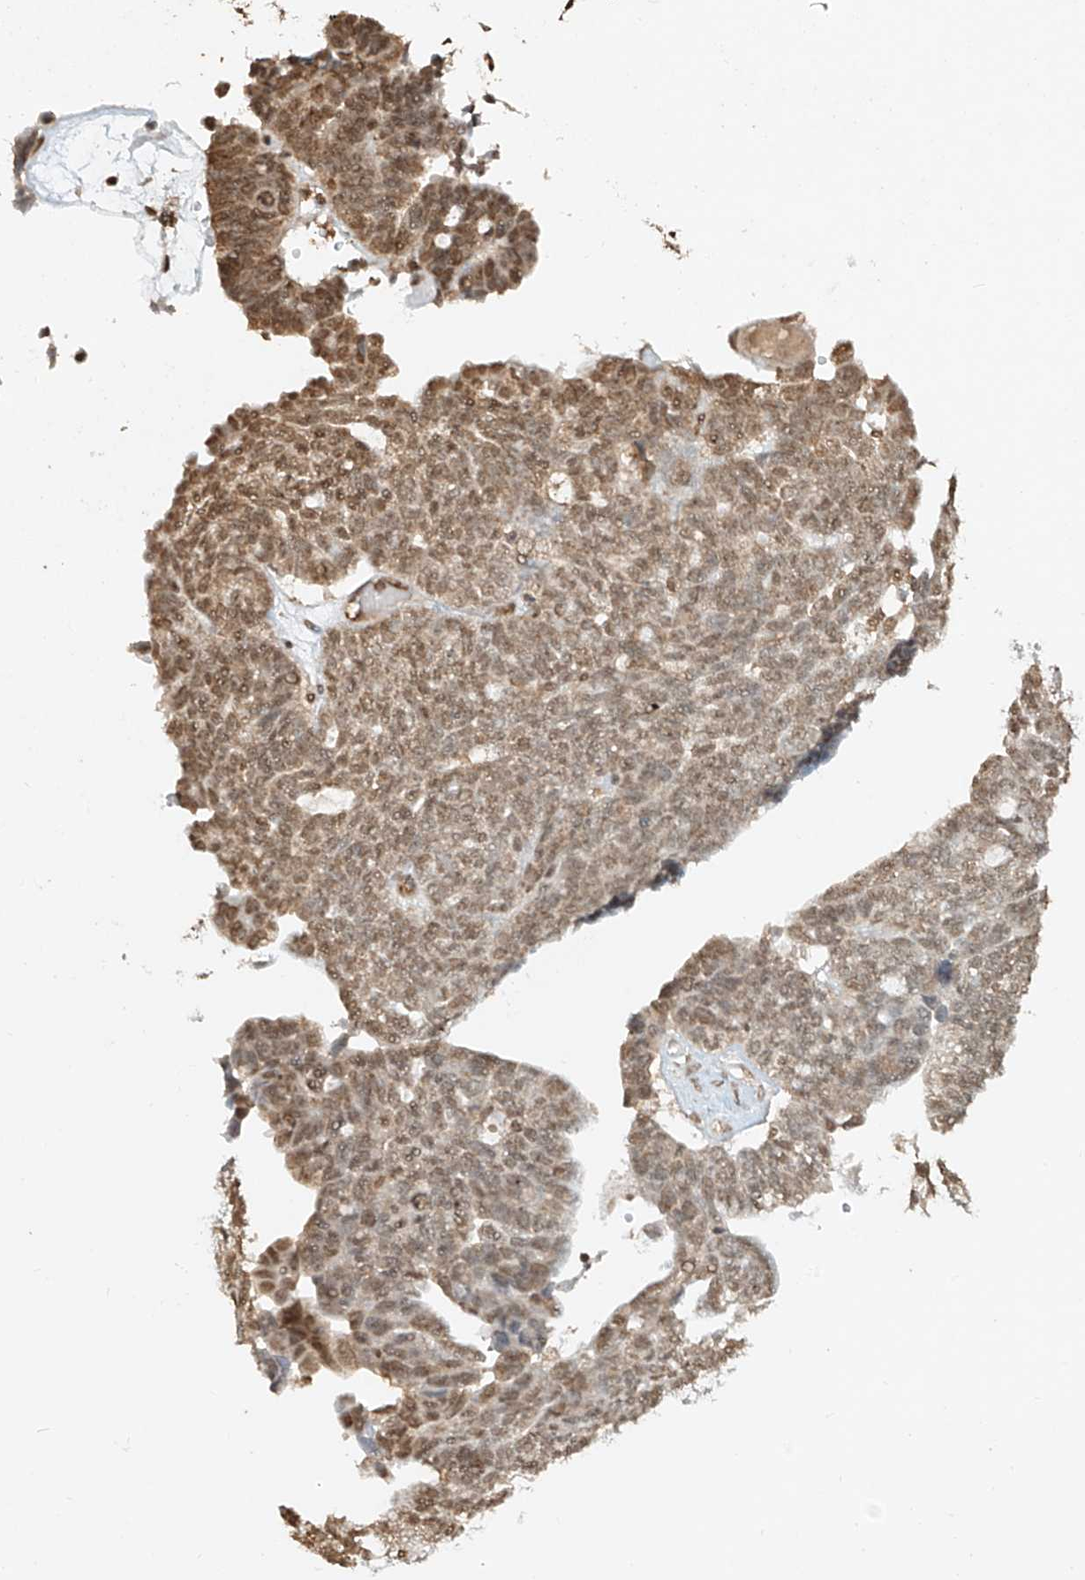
{"staining": {"intensity": "moderate", "quantity": ">75%", "location": "nuclear"}, "tissue": "ovarian cancer", "cell_type": "Tumor cells", "image_type": "cancer", "snomed": [{"axis": "morphology", "description": "Cystadenocarcinoma, serous, NOS"}, {"axis": "topography", "description": "Ovary"}], "caption": "This image exhibits immunohistochemistry (IHC) staining of human ovarian serous cystadenocarcinoma, with medium moderate nuclear expression in about >75% of tumor cells.", "gene": "TIGAR", "patient": {"sex": "female", "age": 79}}